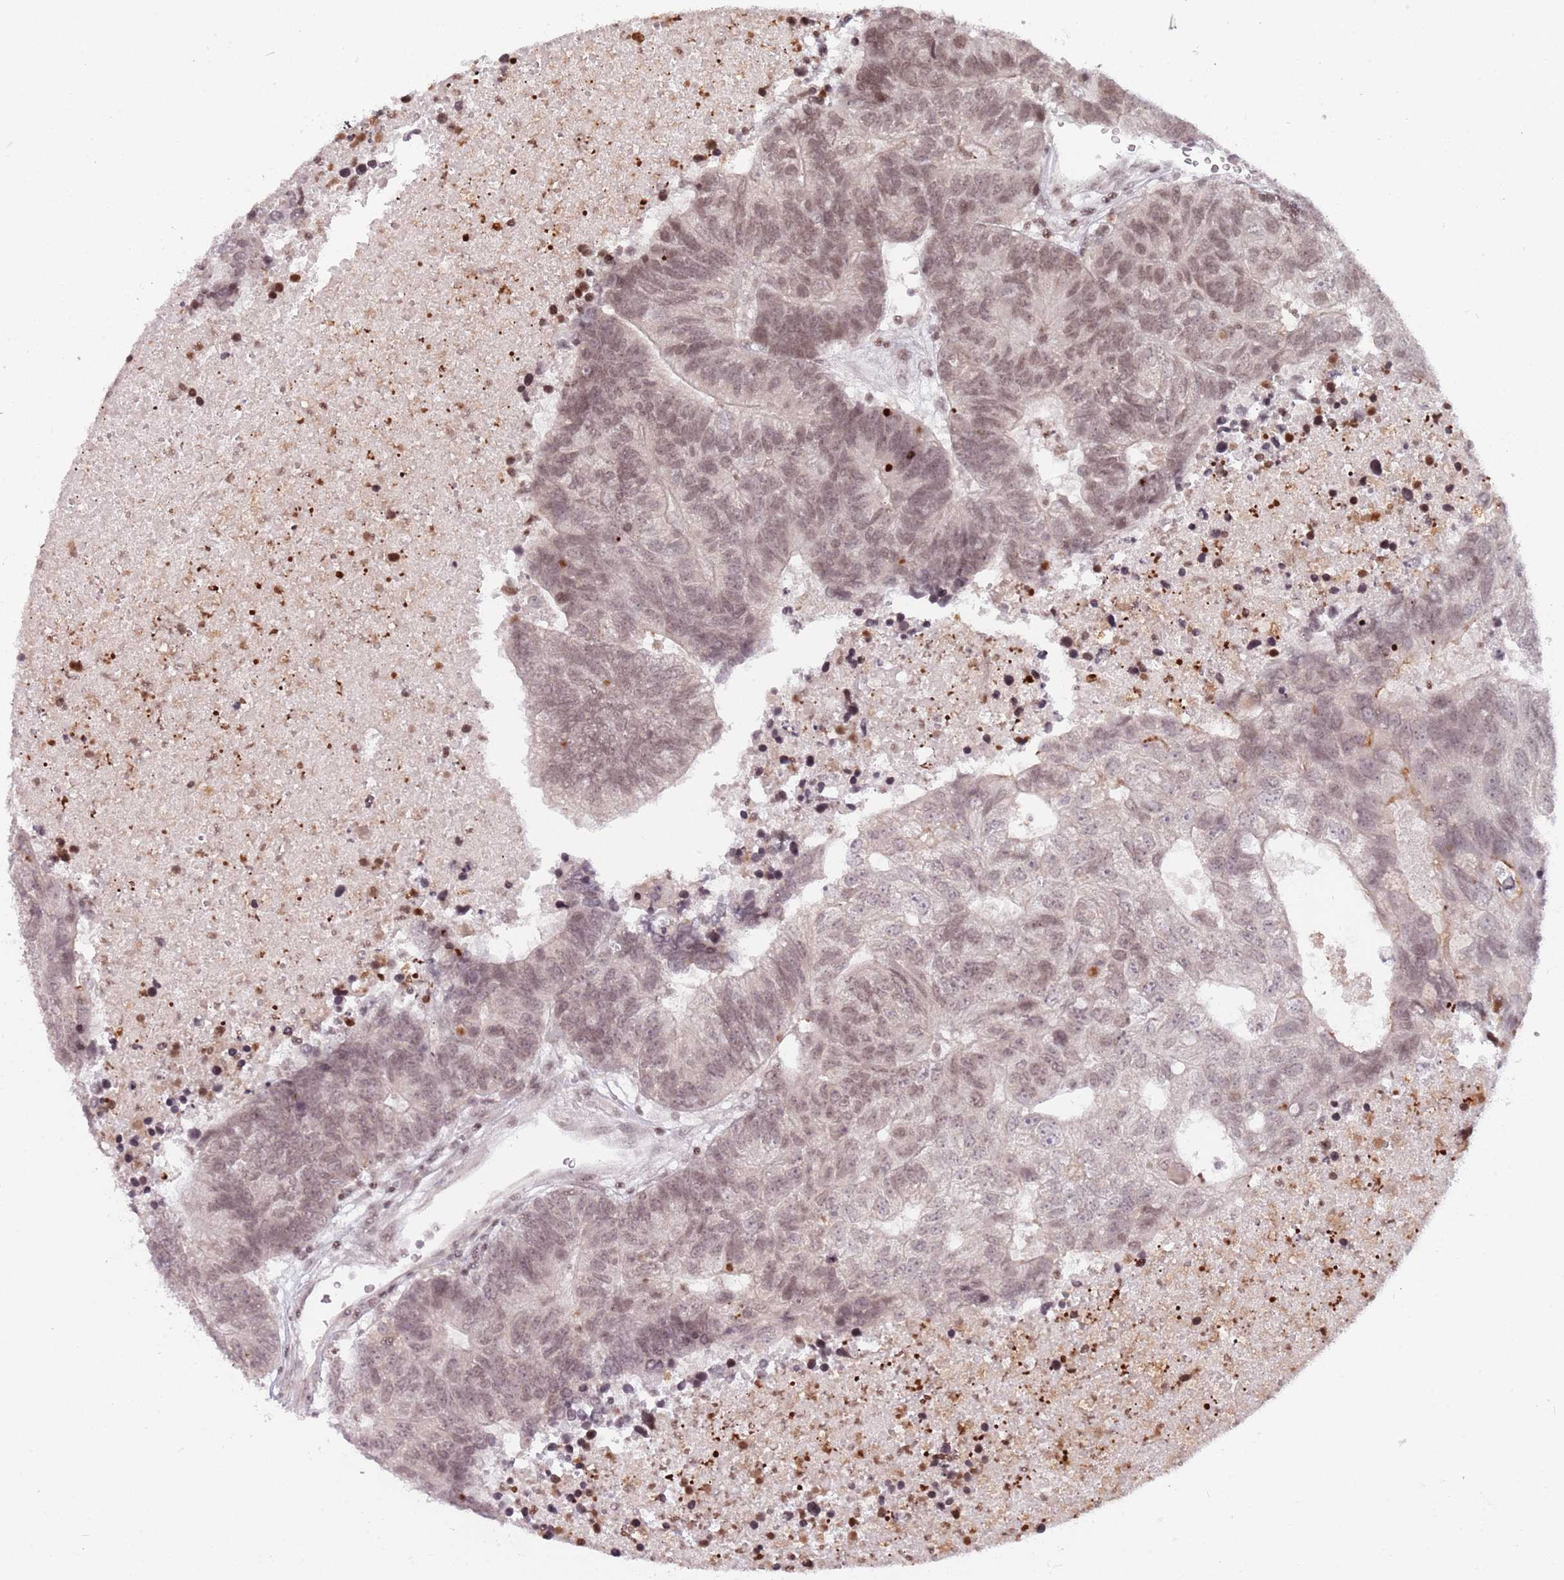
{"staining": {"intensity": "weak", "quantity": ">75%", "location": "nuclear"}, "tissue": "colorectal cancer", "cell_type": "Tumor cells", "image_type": "cancer", "snomed": [{"axis": "morphology", "description": "Adenocarcinoma, NOS"}, {"axis": "topography", "description": "Colon"}], "caption": "A brown stain highlights weak nuclear positivity of a protein in human colorectal cancer (adenocarcinoma) tumor cells.", "gene": "SH3RF3", "patient": {"sex": "female", "age": 48}}